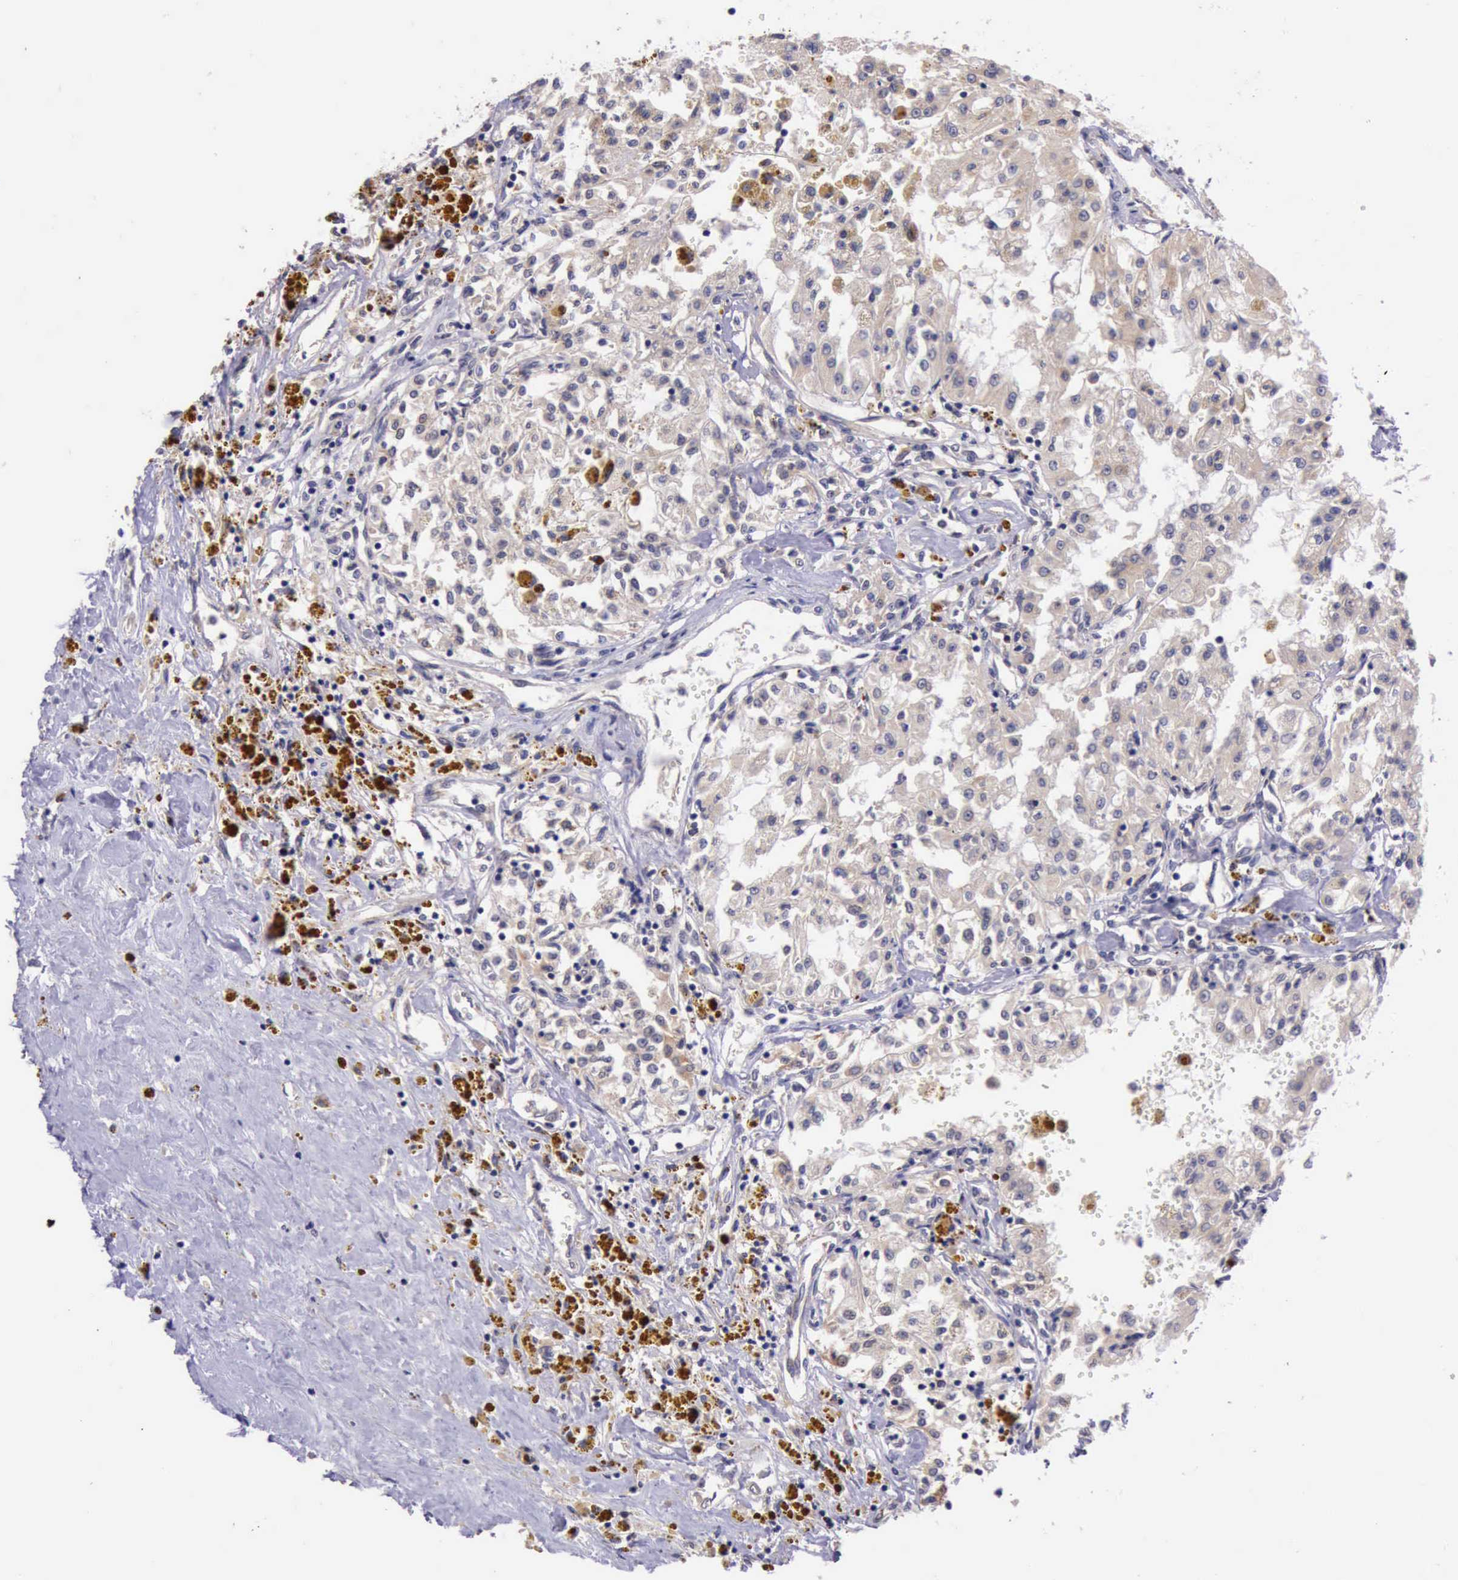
{"staining": {"intensity": "weak", "quantity": ">75%", "location": "cytoplasmic/membranous"}, "tissue": "renal cancer", "cell_type": "Tumor cells", "image_type": "cancer", "snomed": [{"axis": "morphology", "description": "Adenocarcinoma, NOS"}, {"axis": "topography", "description": "Kidney"}], "caption": "Renal cancer stained for a protein (brown) shows weak cytoplasmic/membranous positive staining in about >75% of tumor cells.", "gene": "PLEK2", "patient": {"sex": "male", "age": 78}}